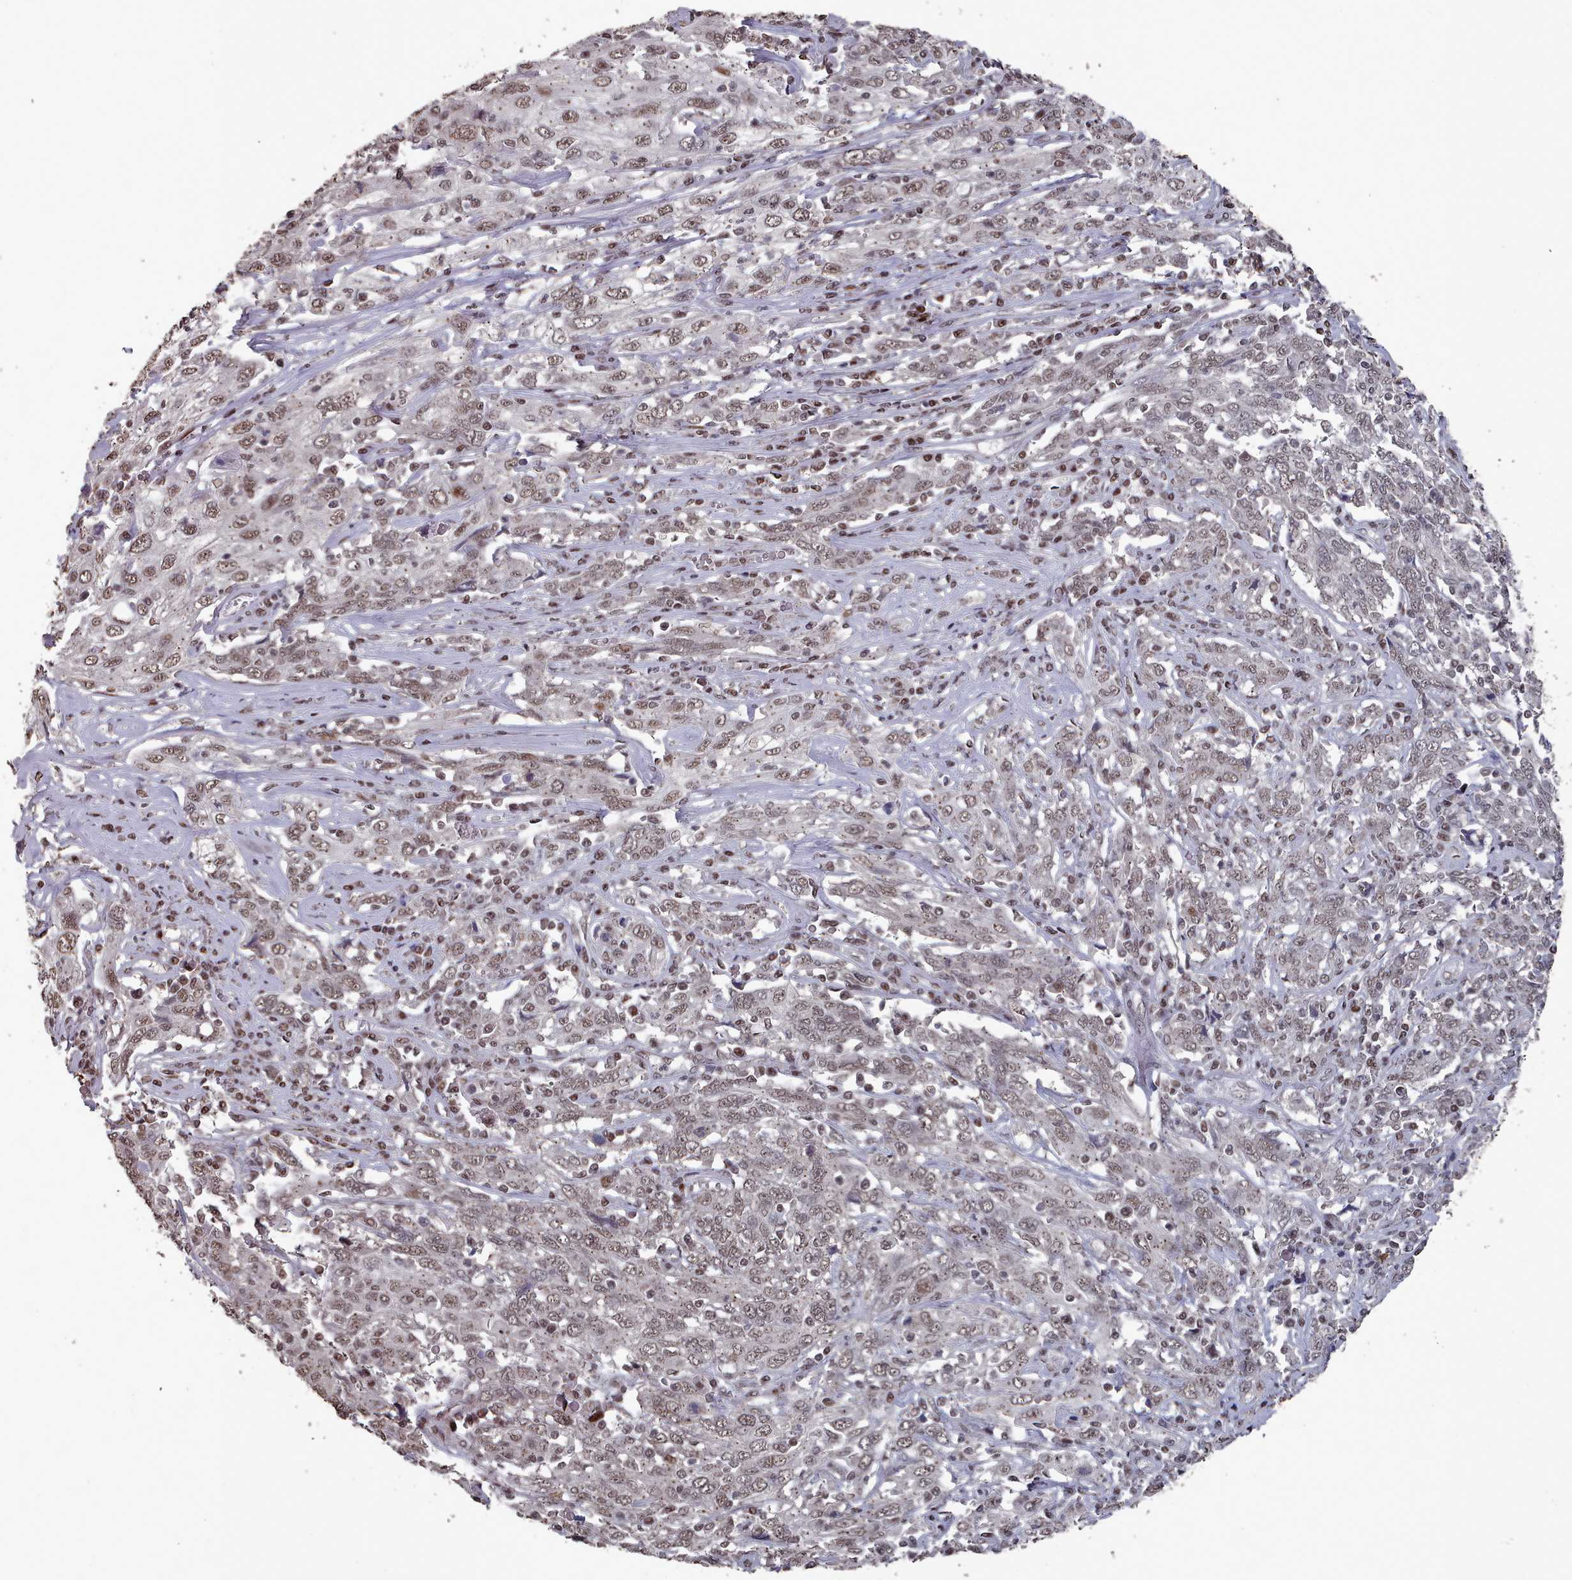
{"staining": {"intensity": "moderate", "quantity": ">75%", "location": "nuclear"}, "tissue": "cervical cancer", "cell_type": "Tumor cells", "image_type": "cancer", "snomed": [{"axis": "morphology", "description": "Squamous cell carcinoma, NOS"}, {"axis": "topography", "description": "Cervix"}], "caption": "Human cervical squamous cell carcinoma stained with a protein marker displays moderate staining in tumor cells.", "gene": "PNRC2", "patient": {"sex": "female", "age": 46}}